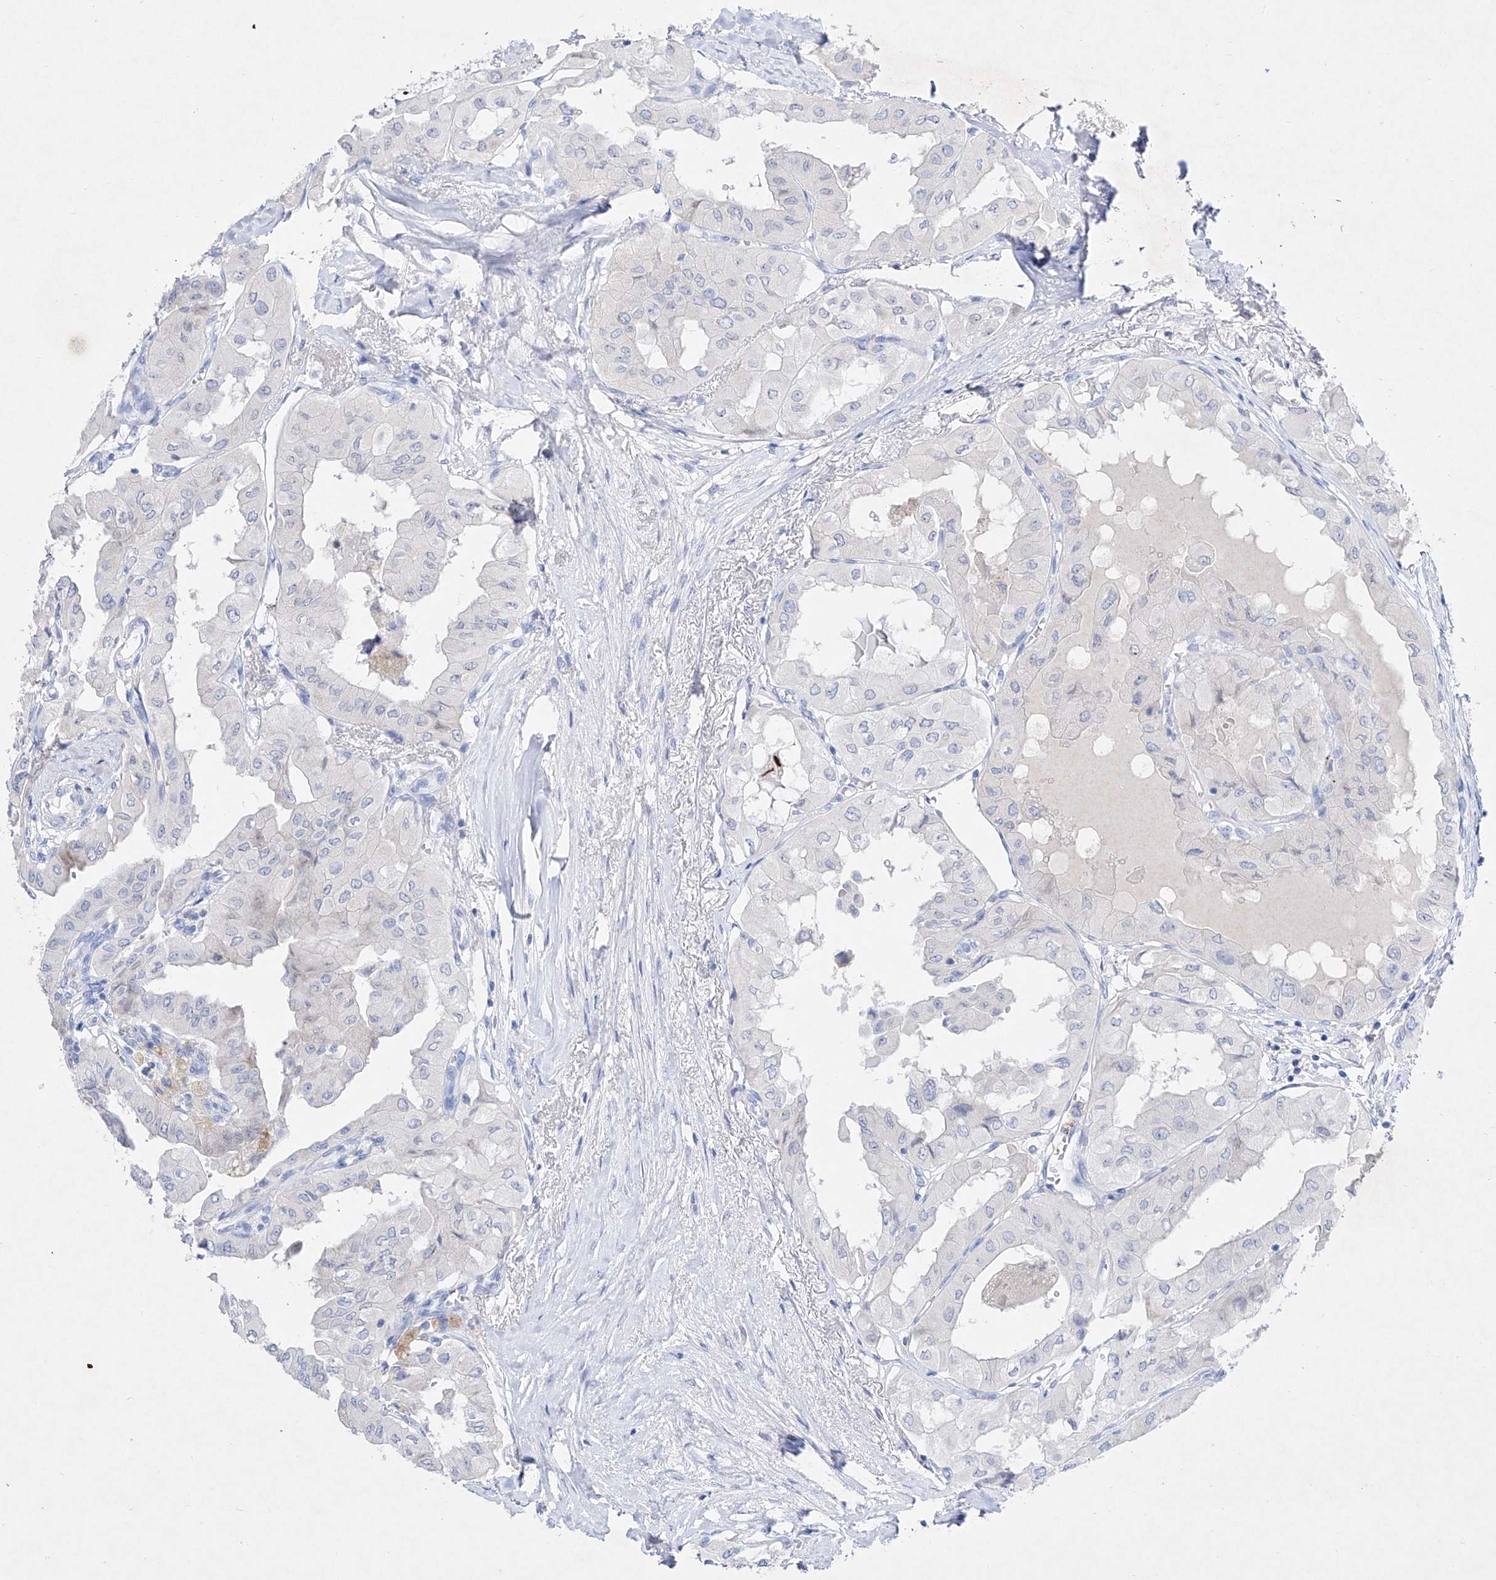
{"staining": {"intensity": "negative", "quantity": "none", "location": "none"}, "tissue": "thyroid cancer", "cell_type": "Tumor cells", "image_type": "cancer", "snomed": [{"axis": "morphology", "description": "Papillary adenocarcinoma, NOS"}, {"axis": "topography", "description": "Thyroid gland"}], "caption": "Thyroid papillary adenocarcinoma was stained to show a protein in brown. There is no significant expression in tumor cells. (DAB immunohistochemistry (IHC) visualized using brightfield microscopy, high magnification).", "gene": "TM7SF2", "patient": {"sex": "female", "age": 59}}